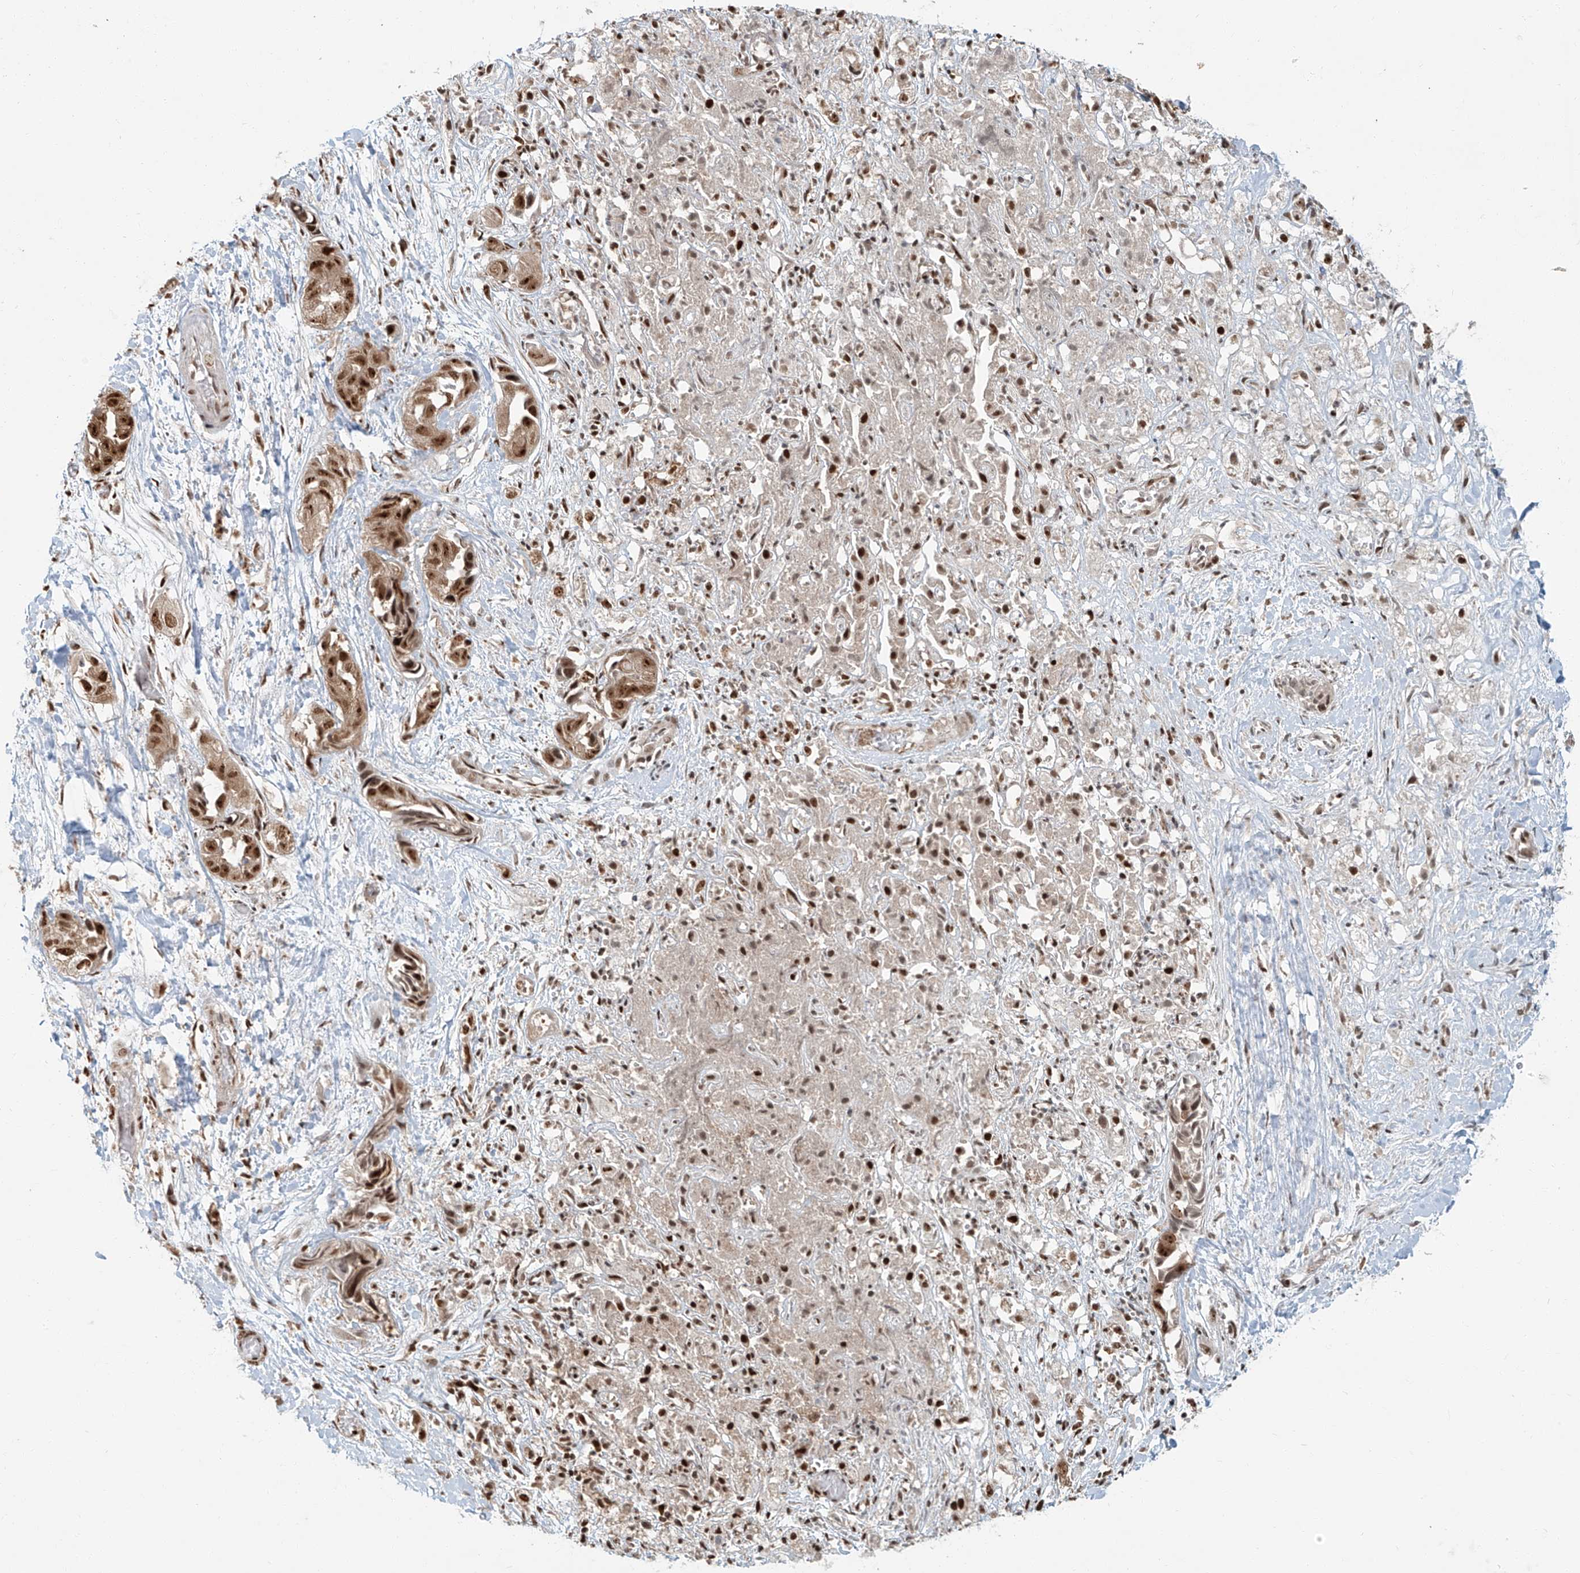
{"staining": {"intensity": "strong", "quantity": ">75%", "location": "nuclear"}, "tissue": "liver cancer", "cell_type": "Tumor cells", "image_type": "cancer", "snomed": [{"axis": "morphology", "description": "Cholangiocarcinoma"}, {"axis": "topography", "description": "Liver"}], "caption": "Protein staining reveals strong nuclear expression in approximately >75% of tumor cells in liver cancer (cholangiocarcinoma). Using DAB (3,3'-diaminobenzidine) (brown) and hematoxylin (blue) stains, captured at high magnification using brightfield microscopy.", "gene": "FAM193B", "patient": {"sex": "female", "age": 52}}